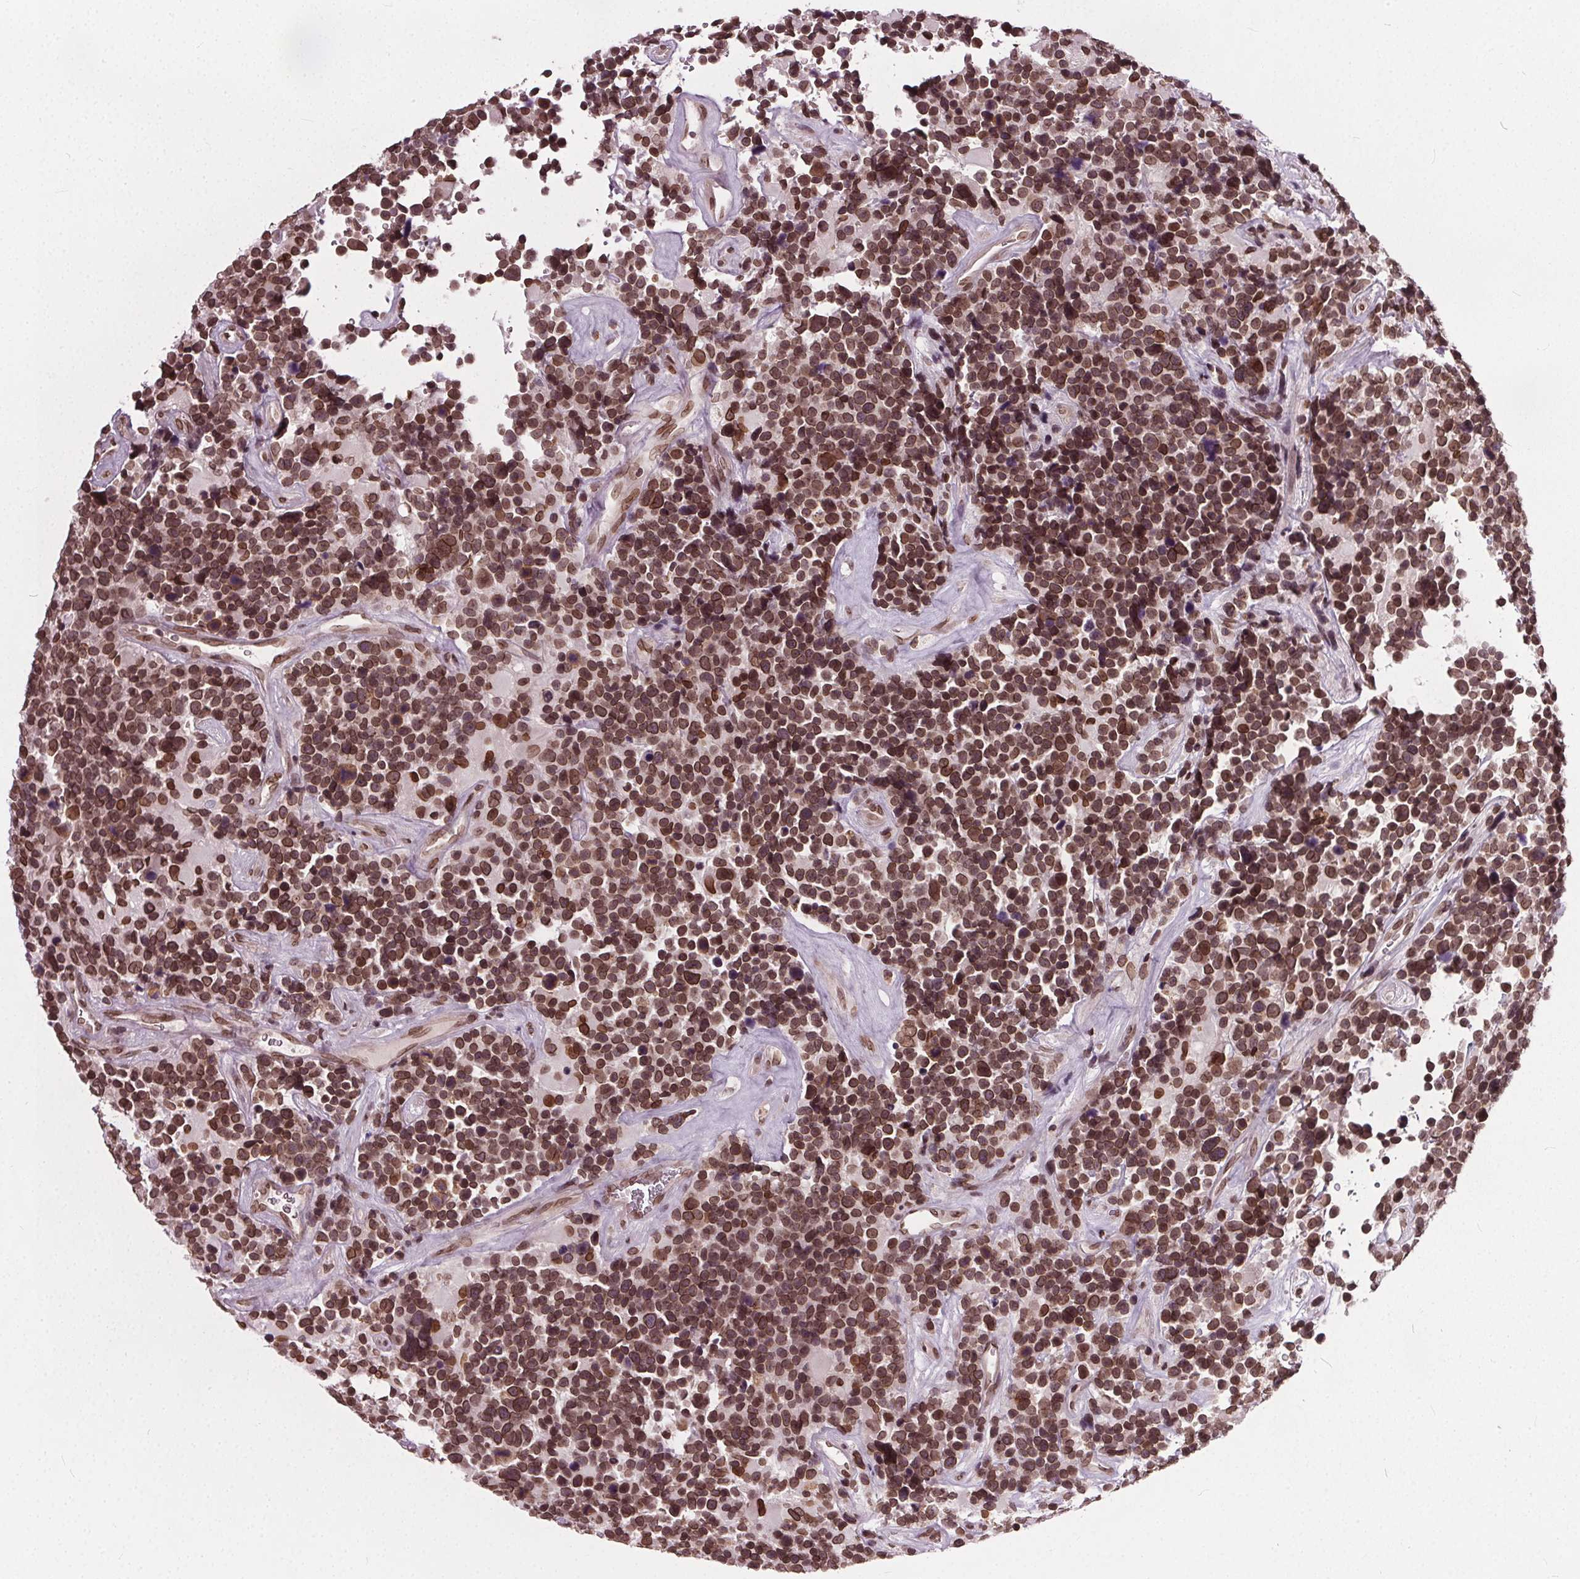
{"staining": {"intensity": "moderate", "quantity": ">75%", "location": "cytoplasmic/membranous,nuclear"}, "tissue": "glioma", "cell_type": "Tumor cells", "image_type": "cancer", "snomed": [{"axis": "morphology", "description": "Glioma, malignant, High grade"}, {"axis": "topography", "description": "Brain"}], "caption": "IHC photomicrograph of neoplastic tissue: malignant glioma (high-grade) stained using immunohistochemistry demonstrates medium levels of moderate protein expression localized specifically in the cytoplasmic/membranous and nuclear of tumor cells, appearing as a cytoplasmic/membranous and nuclear brown color.", "gene": "TTC39C", "patient": {"sex": "male", "age": 33}}